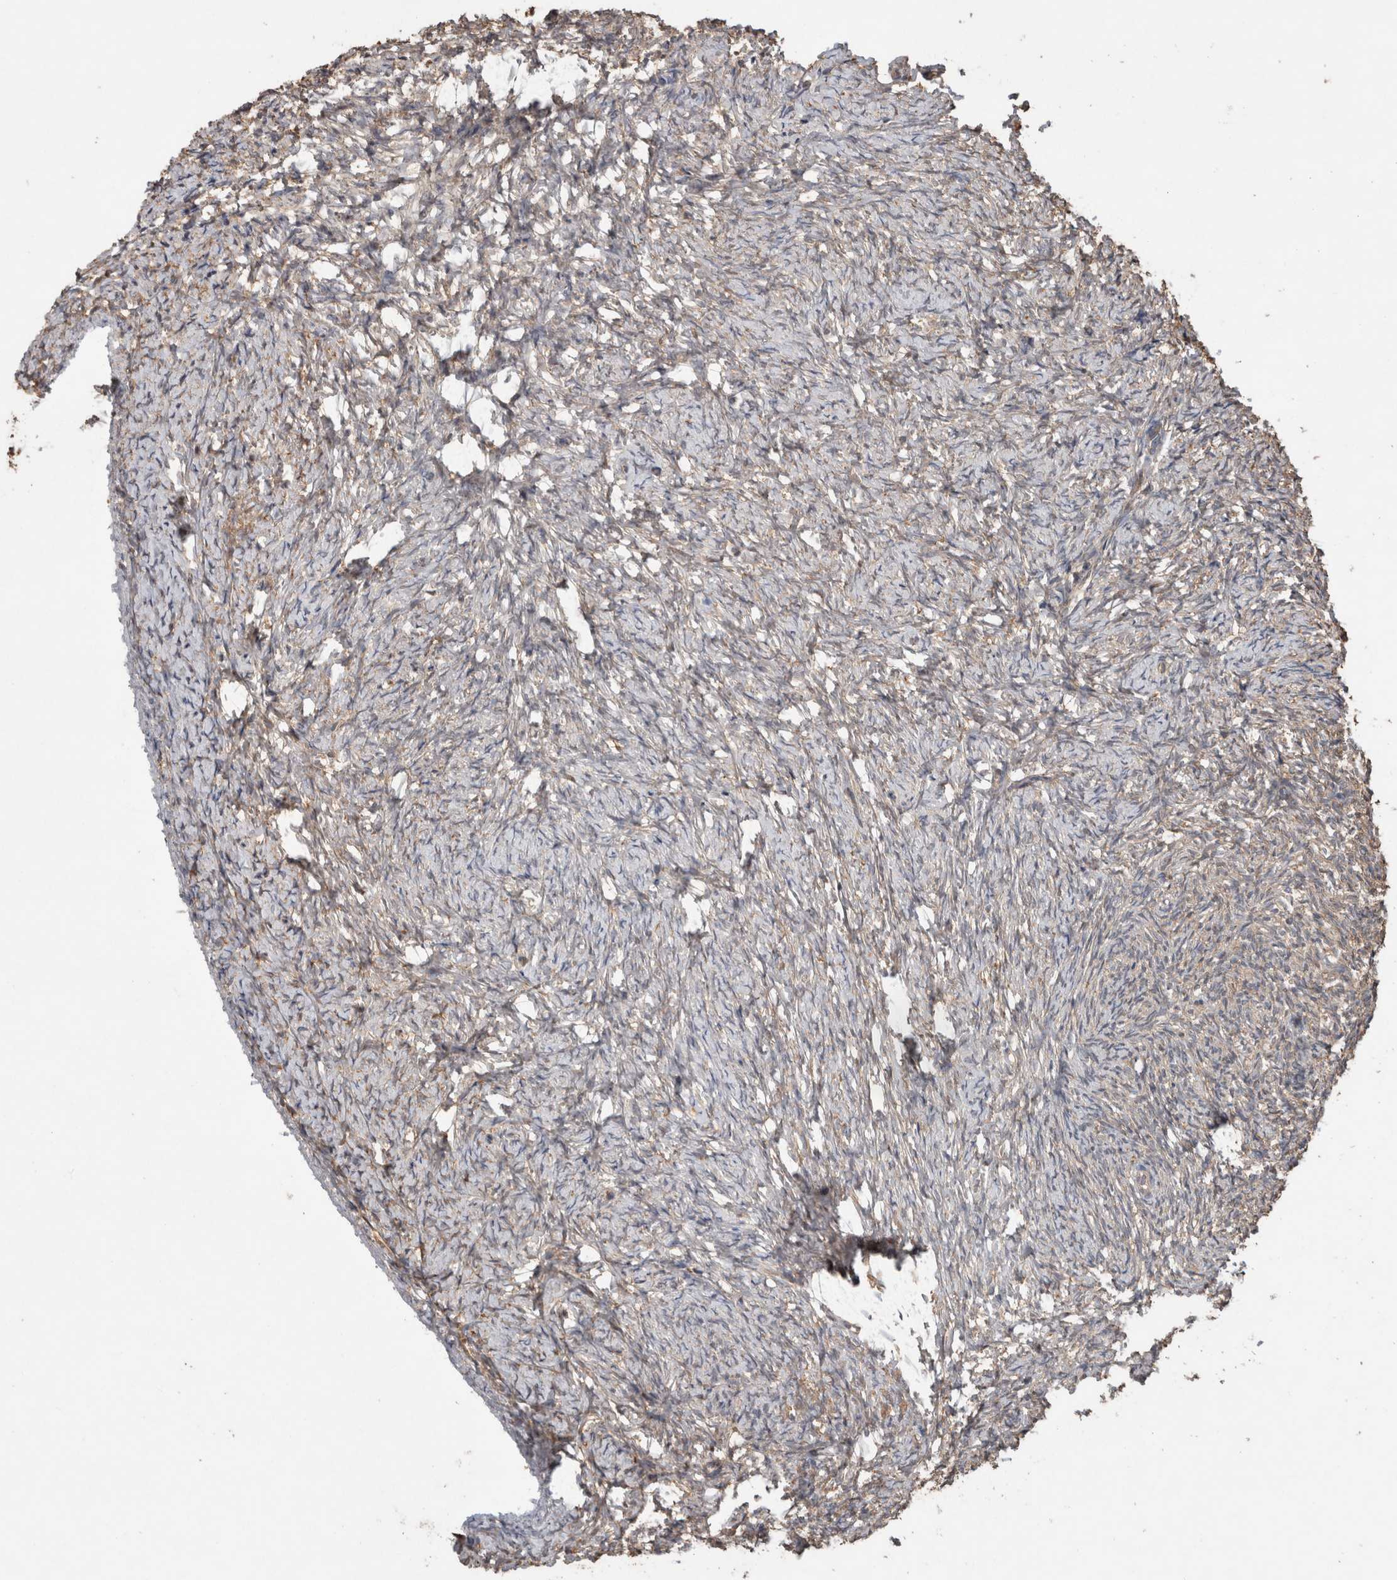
{"staining": {"intensity": "weak", "quantity": "<25%", "location": "cytoplasmic/membranous"}, "tissue": "ovary", "cell_type": "Ovarian stroma cells", "image_type": "normal", "snomed": [{"axis": "morphology", "description": "Normal tissue, NOS"}, {"axis": "topography", "description": "Ovary"}], "caption": "Immunohistochemical staining of unremarkable ovary exhibits no significant positivity in ovarian stroma cells.", "gene": "TRIM5", "patient": {"sex": "female", "age": 41}}